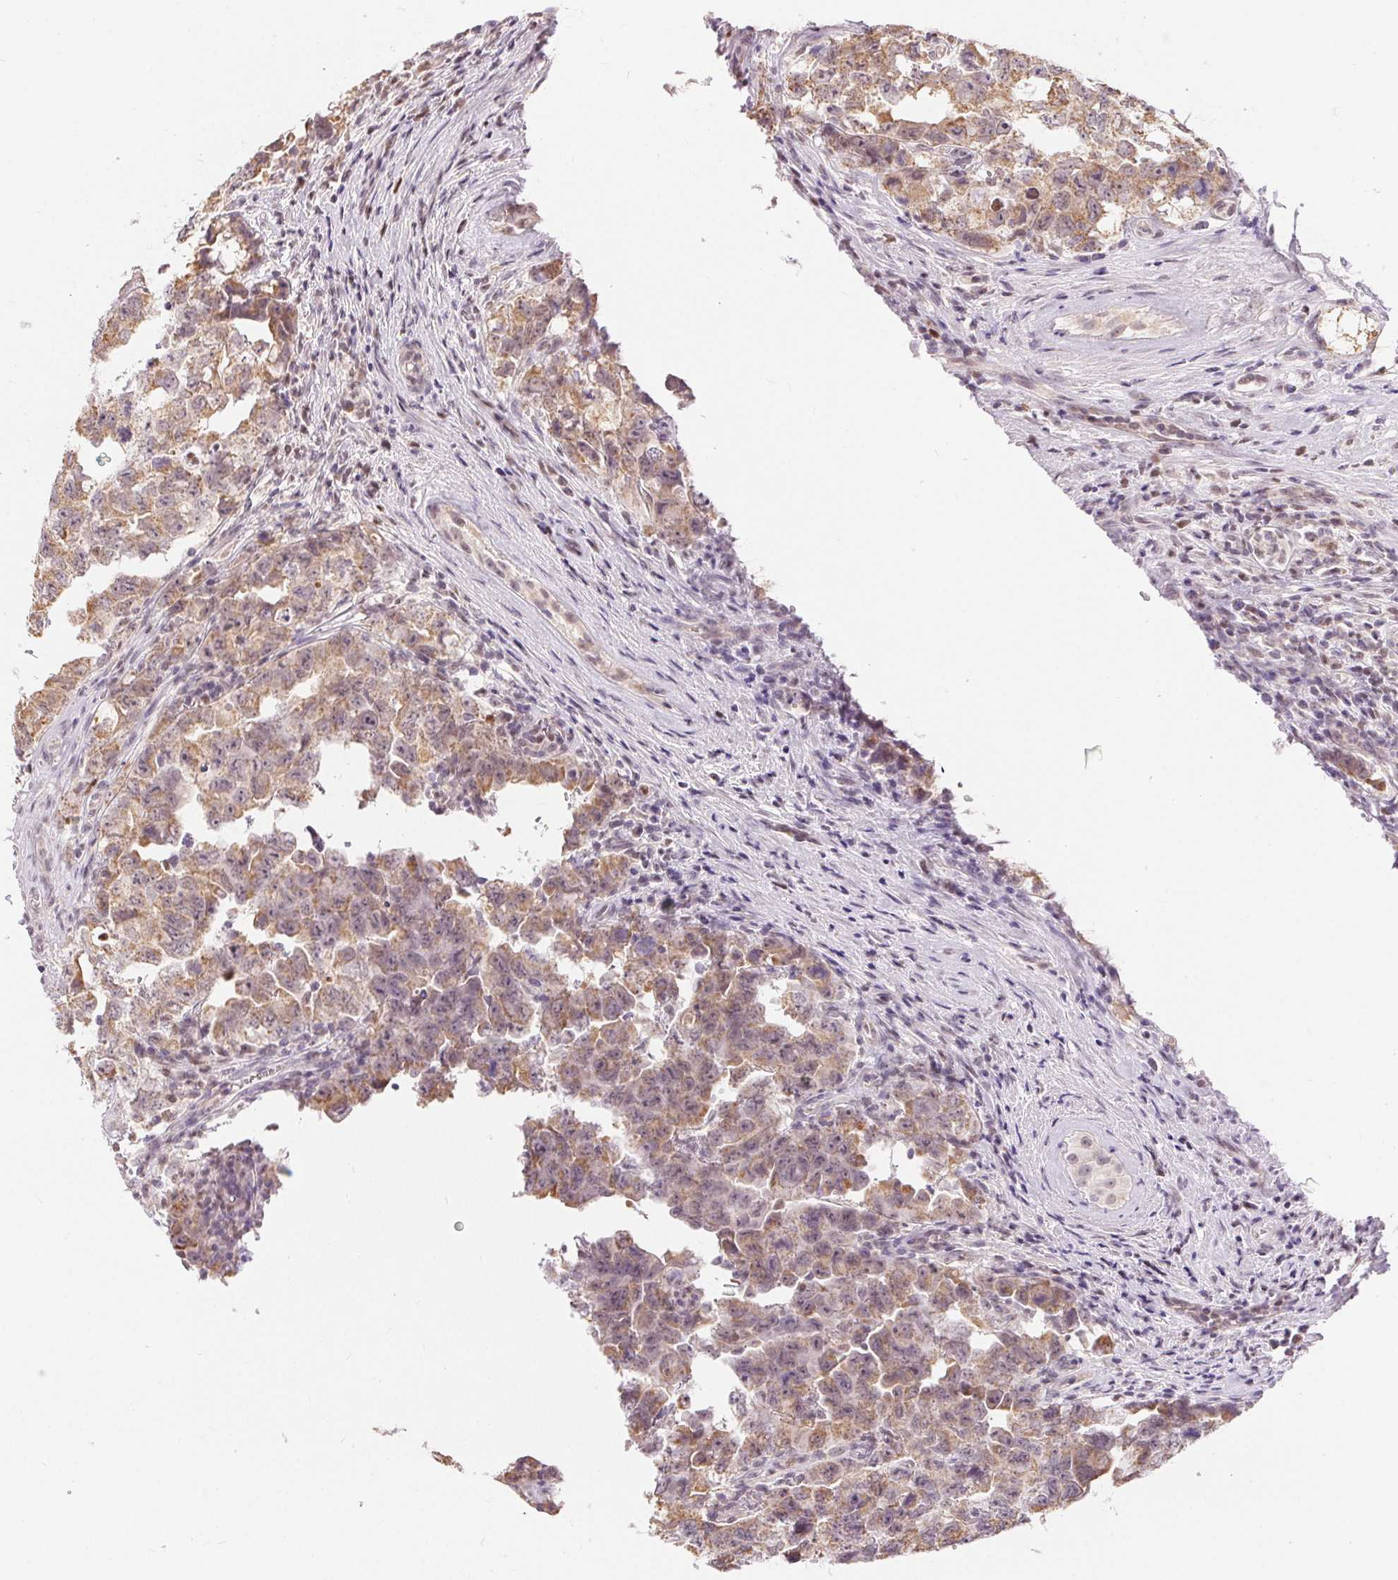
{"staining": {"intensity": "weak", "quantity": ">75%", "location": "cytoplasmic/membranous"}, "tissue": "testis cancer", "cell_type": "Tumor cells", "image_type": "cancer", "snomed": [{"axis": "morphology", "description": "Carcinoma, Embryonal, NOS"}, {"axis": "topography", "description": "Testis"}], "caption": "Human testis cancer stained with a protein marker demonstrates weak staining in tumor cells.", "gene": "POU2F2", "patient": {"sex": "male", "age": 22}}